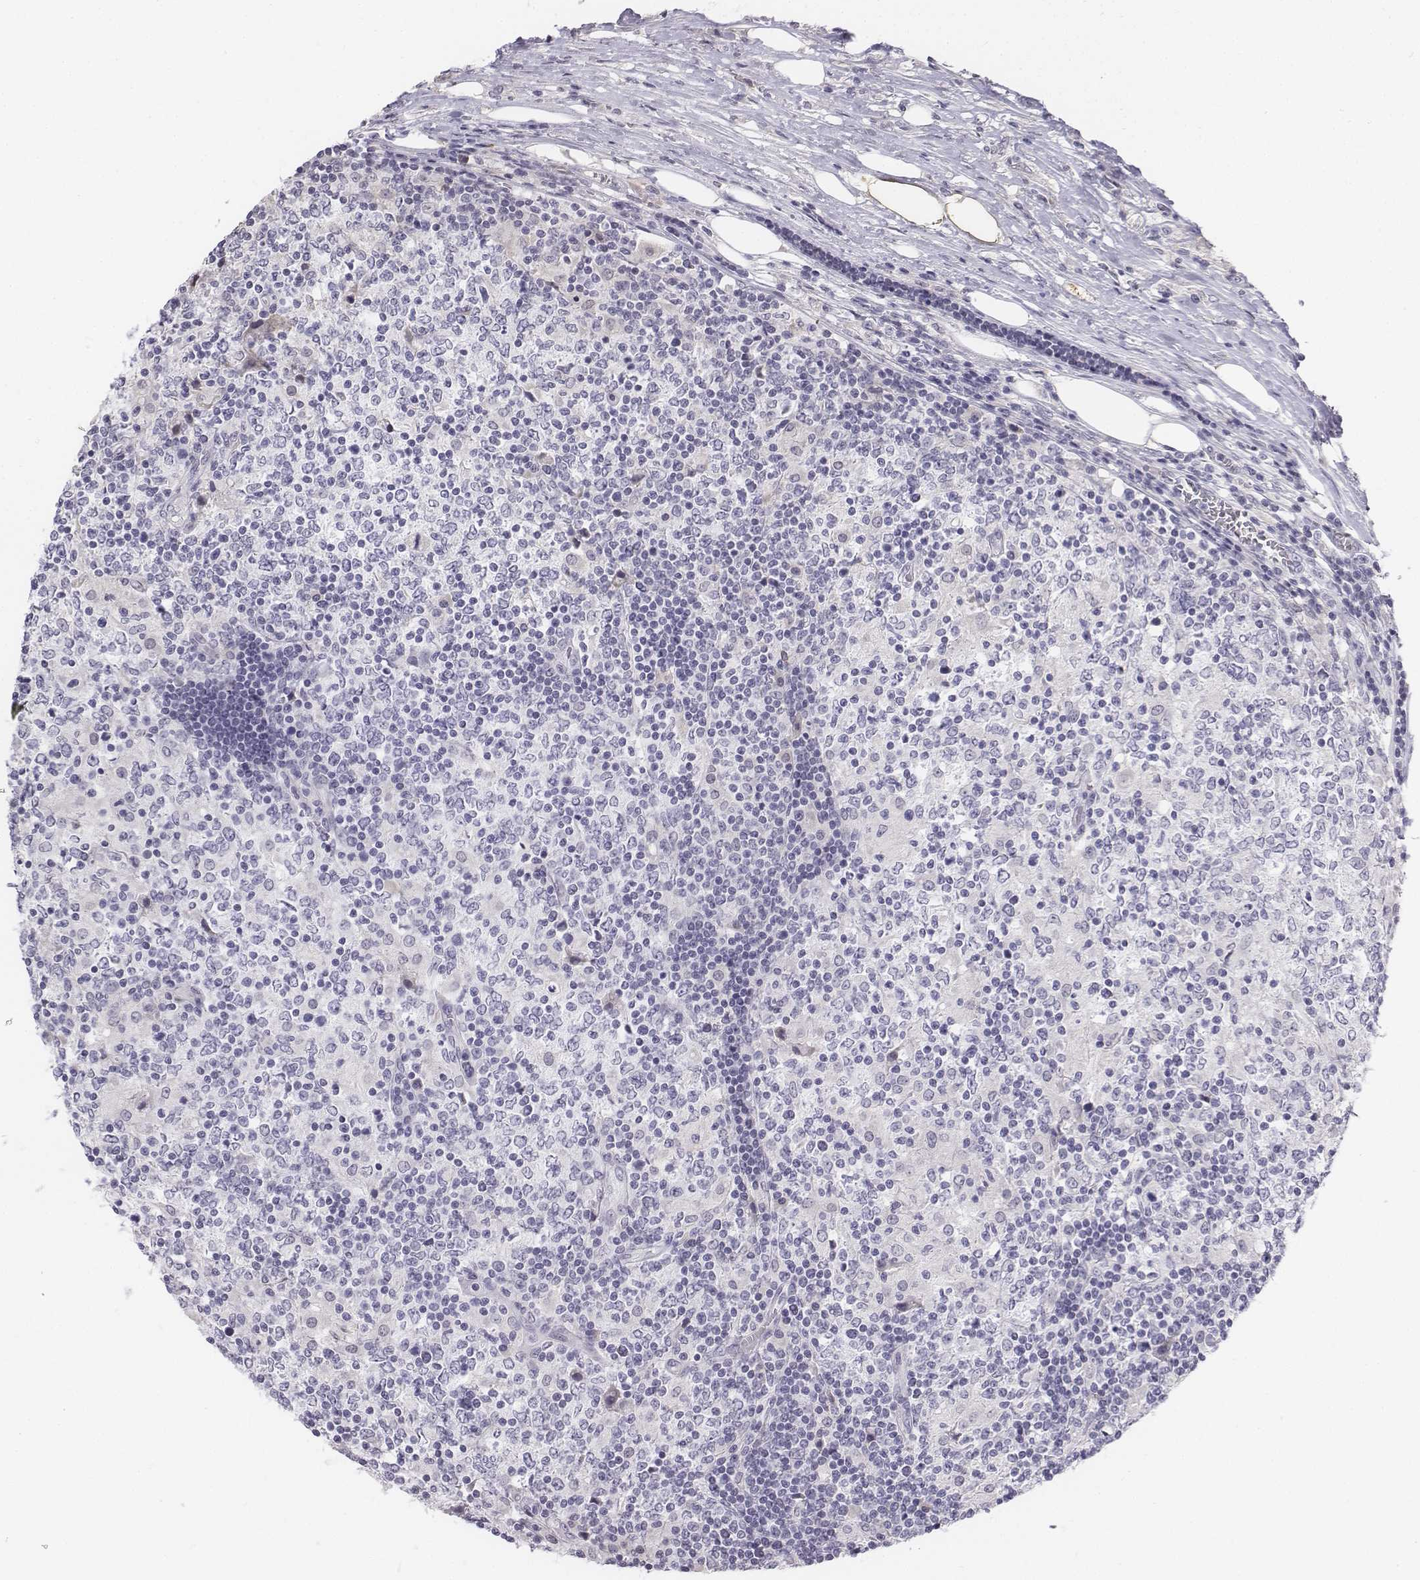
{"staining": {"intensity": "negative", "quantity": "none", "location": "none"}, "tissue": "lymphoma", "cell_type": "Tumor cells", "image_type": "cancer", "snomed": [{"axis": "morphology", "description": "Malignant lymphoma, non-Hodgkin's type, High grade"}, {"axis": "topography", "description": "Lymph node"}], "caption": "Immunohistochemical staining of human lymphoma displays no significant positivity in tumor cells.", "gene": "PENK", "patient": {"sex": "female", "age": 84}}